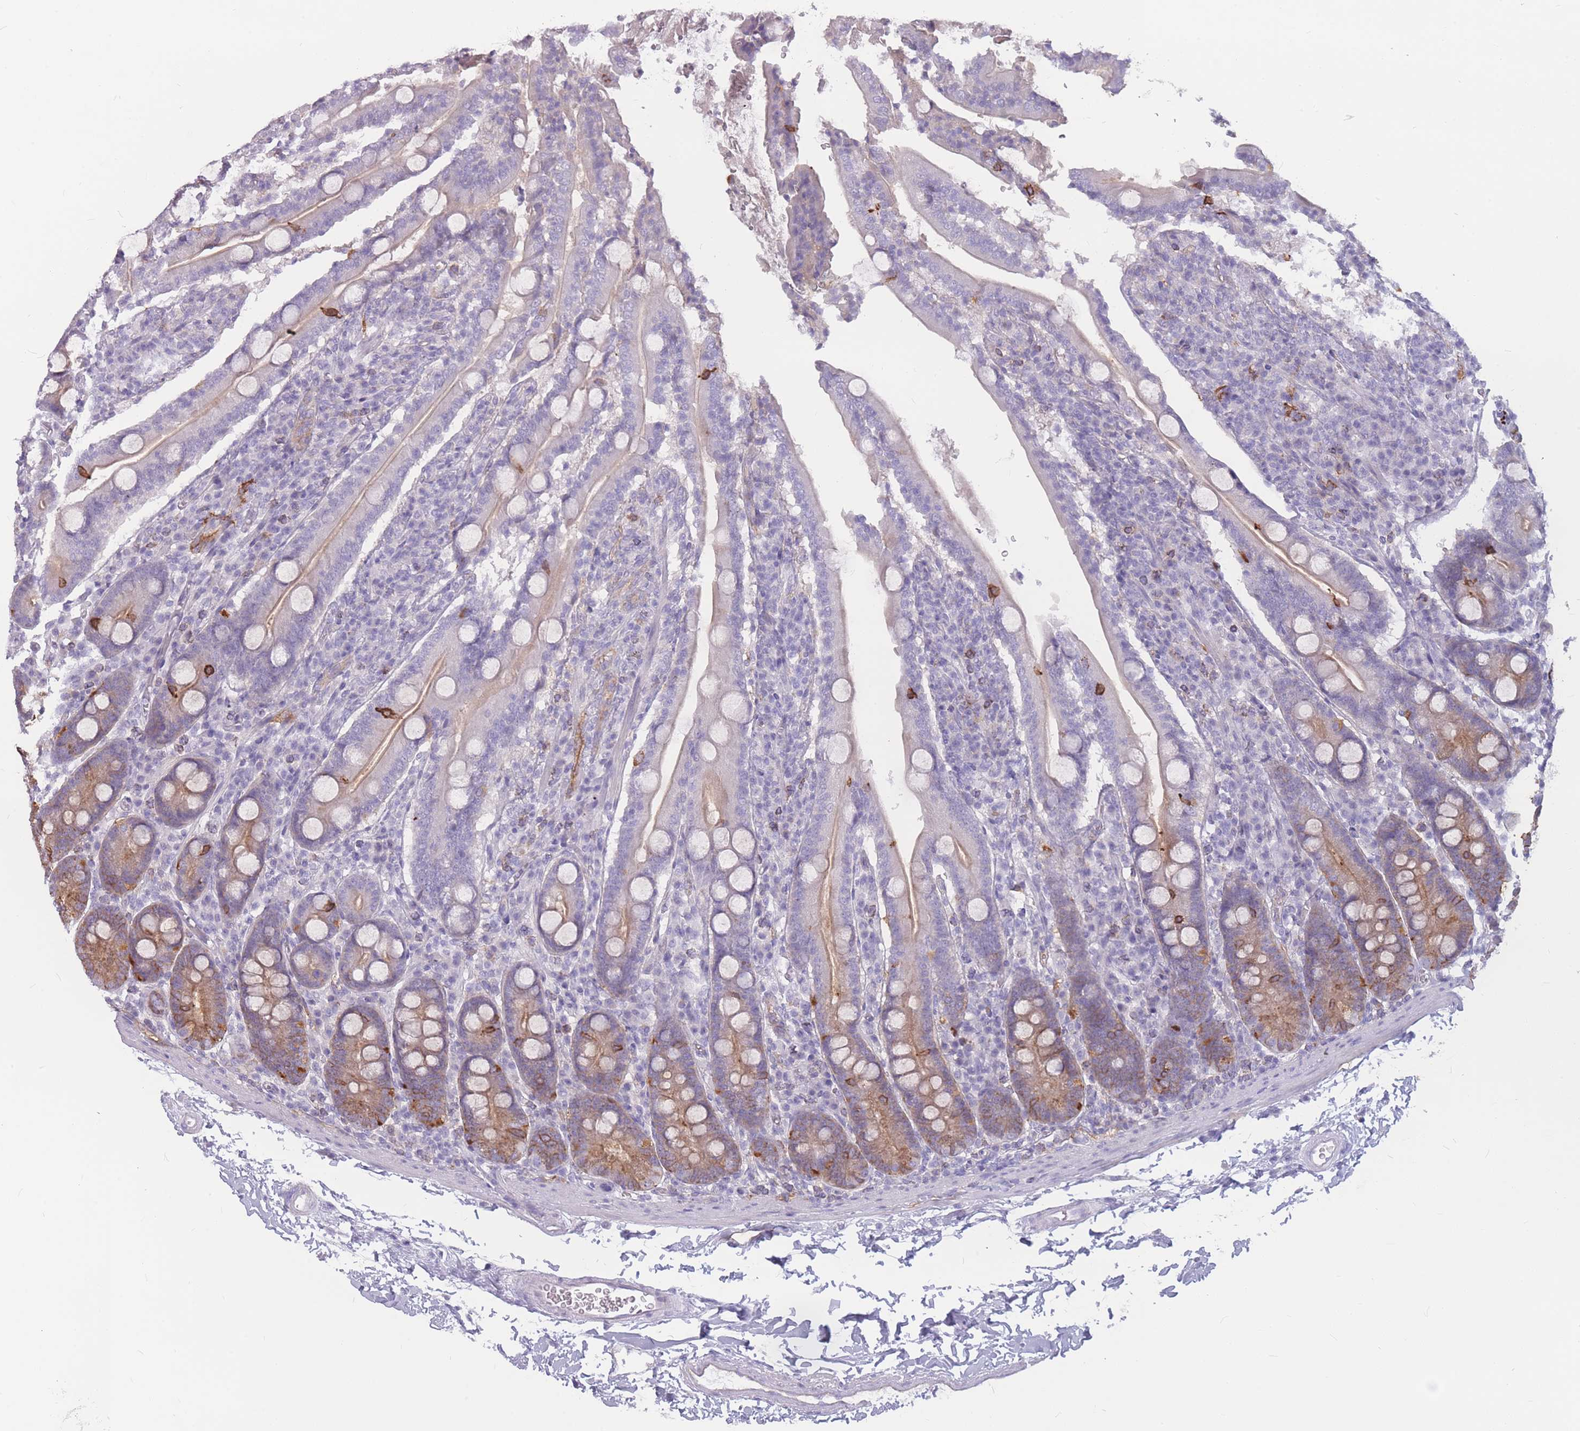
{"staining": {"intensity": "moderate", "quantity": "<25%", "location": "cytoplasmic/membranous"}, "tissue": "duodenum", "cell_type": "Glandular cells", "image_type": "normal", "snomed": [{"axis": "morphology", "description": "Normal tissue, NOS"}, {"axis": "topography", "description": "Duodenum"}], "caption": "DAB (3,3'-diaminobenzidine) immunohistochemical staining of unremarkable human duodenum exhibits moderate cytoplasmic/membranous protein positivity in approximately <25% of glandular cells.", "gene": "GNA11", "patient": {"sex": "male", "age": 35}}